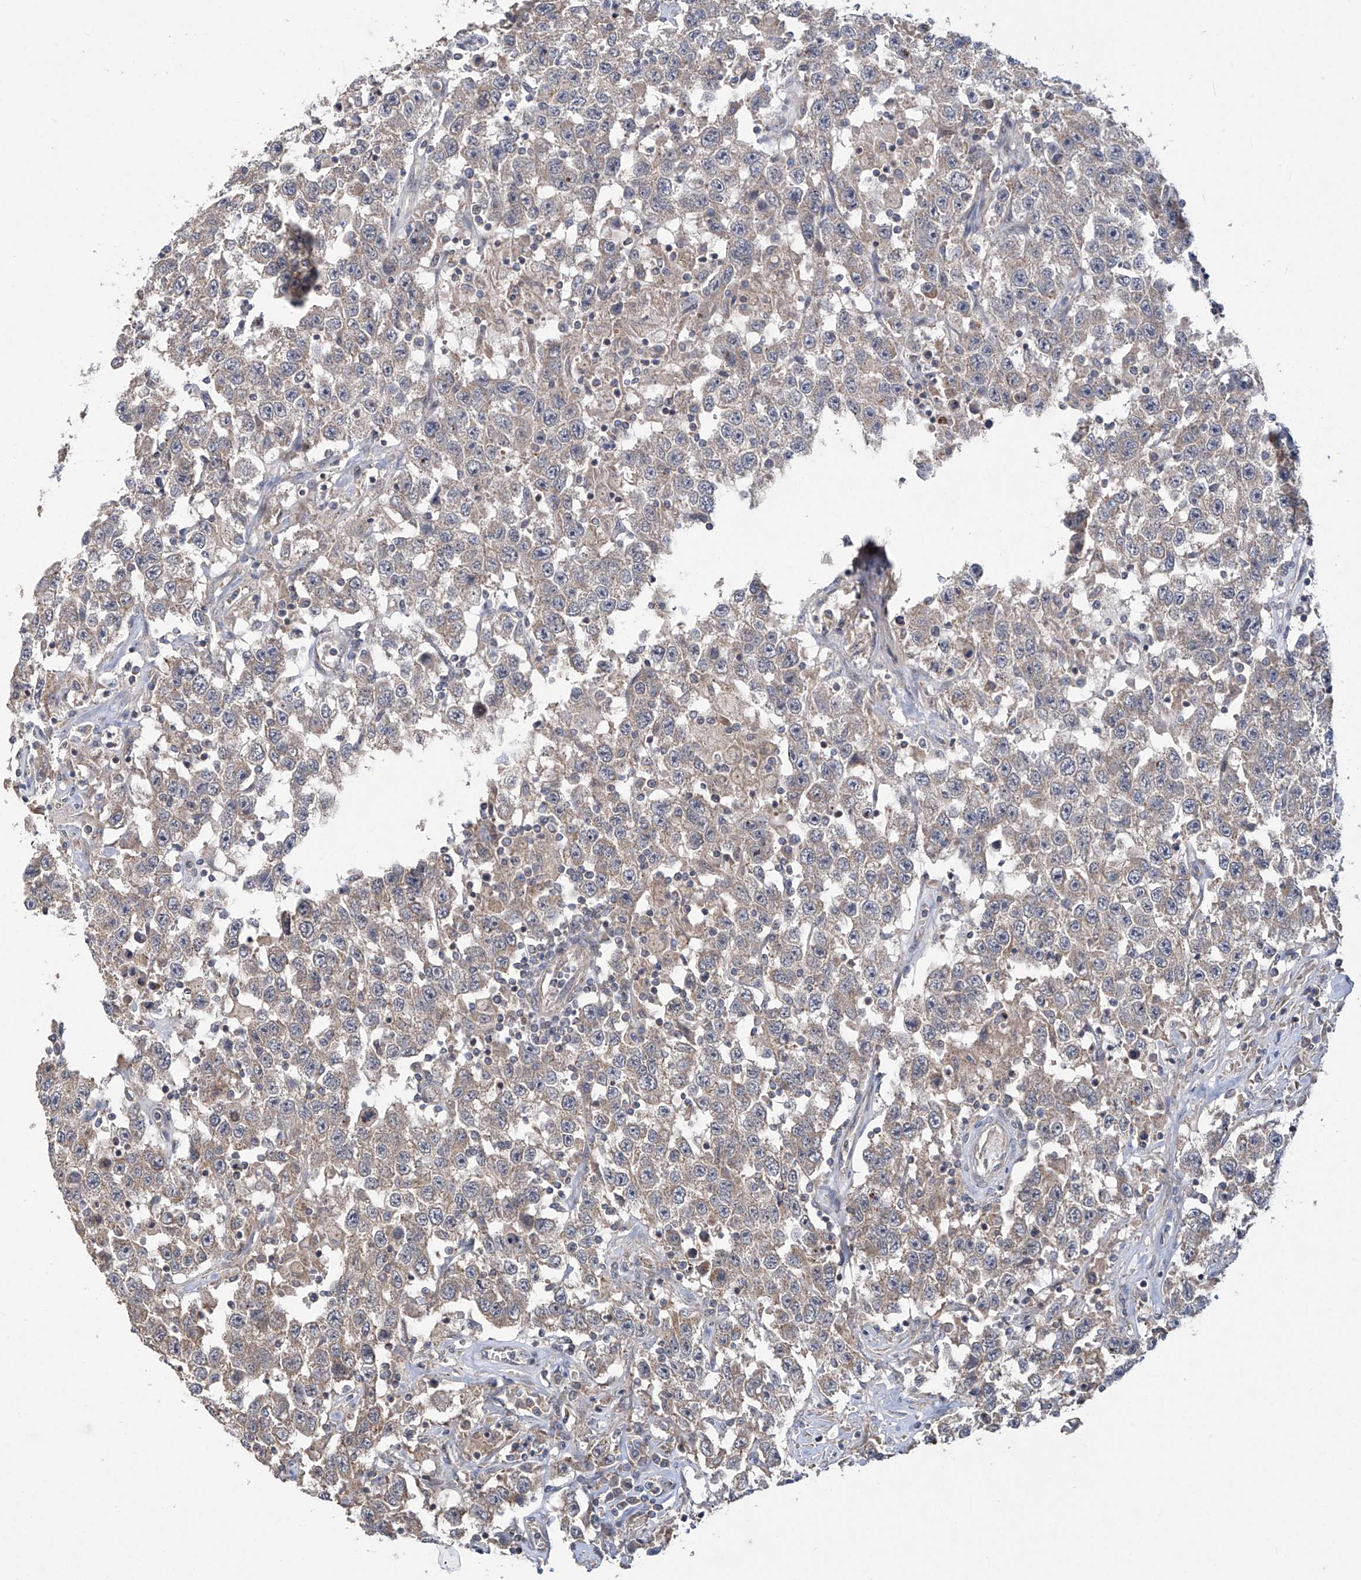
{"staining": {"intensity": "weak", "quantity": "25%-75%", "location": "cytoplasmic/membranous"}, "tissue": "testis cancer", "cell_type": "Tumor cells", "image_type": "cancer", "snomed": [{"axis": "morphology", "description": "Seminoma, NOS"}, {"axis": "topography", "description": "Testis"}], "caption": "Testis seminoma stained for a protein exhibits weak cytoplasmic/membranous positivity in tumor cells. (DAB (3,3'-diaminobenzidine) IHC with brightfield microscopy, high magnification).", "gene": "TRIM60", "patient": {"sex": "male", "age": 41}}